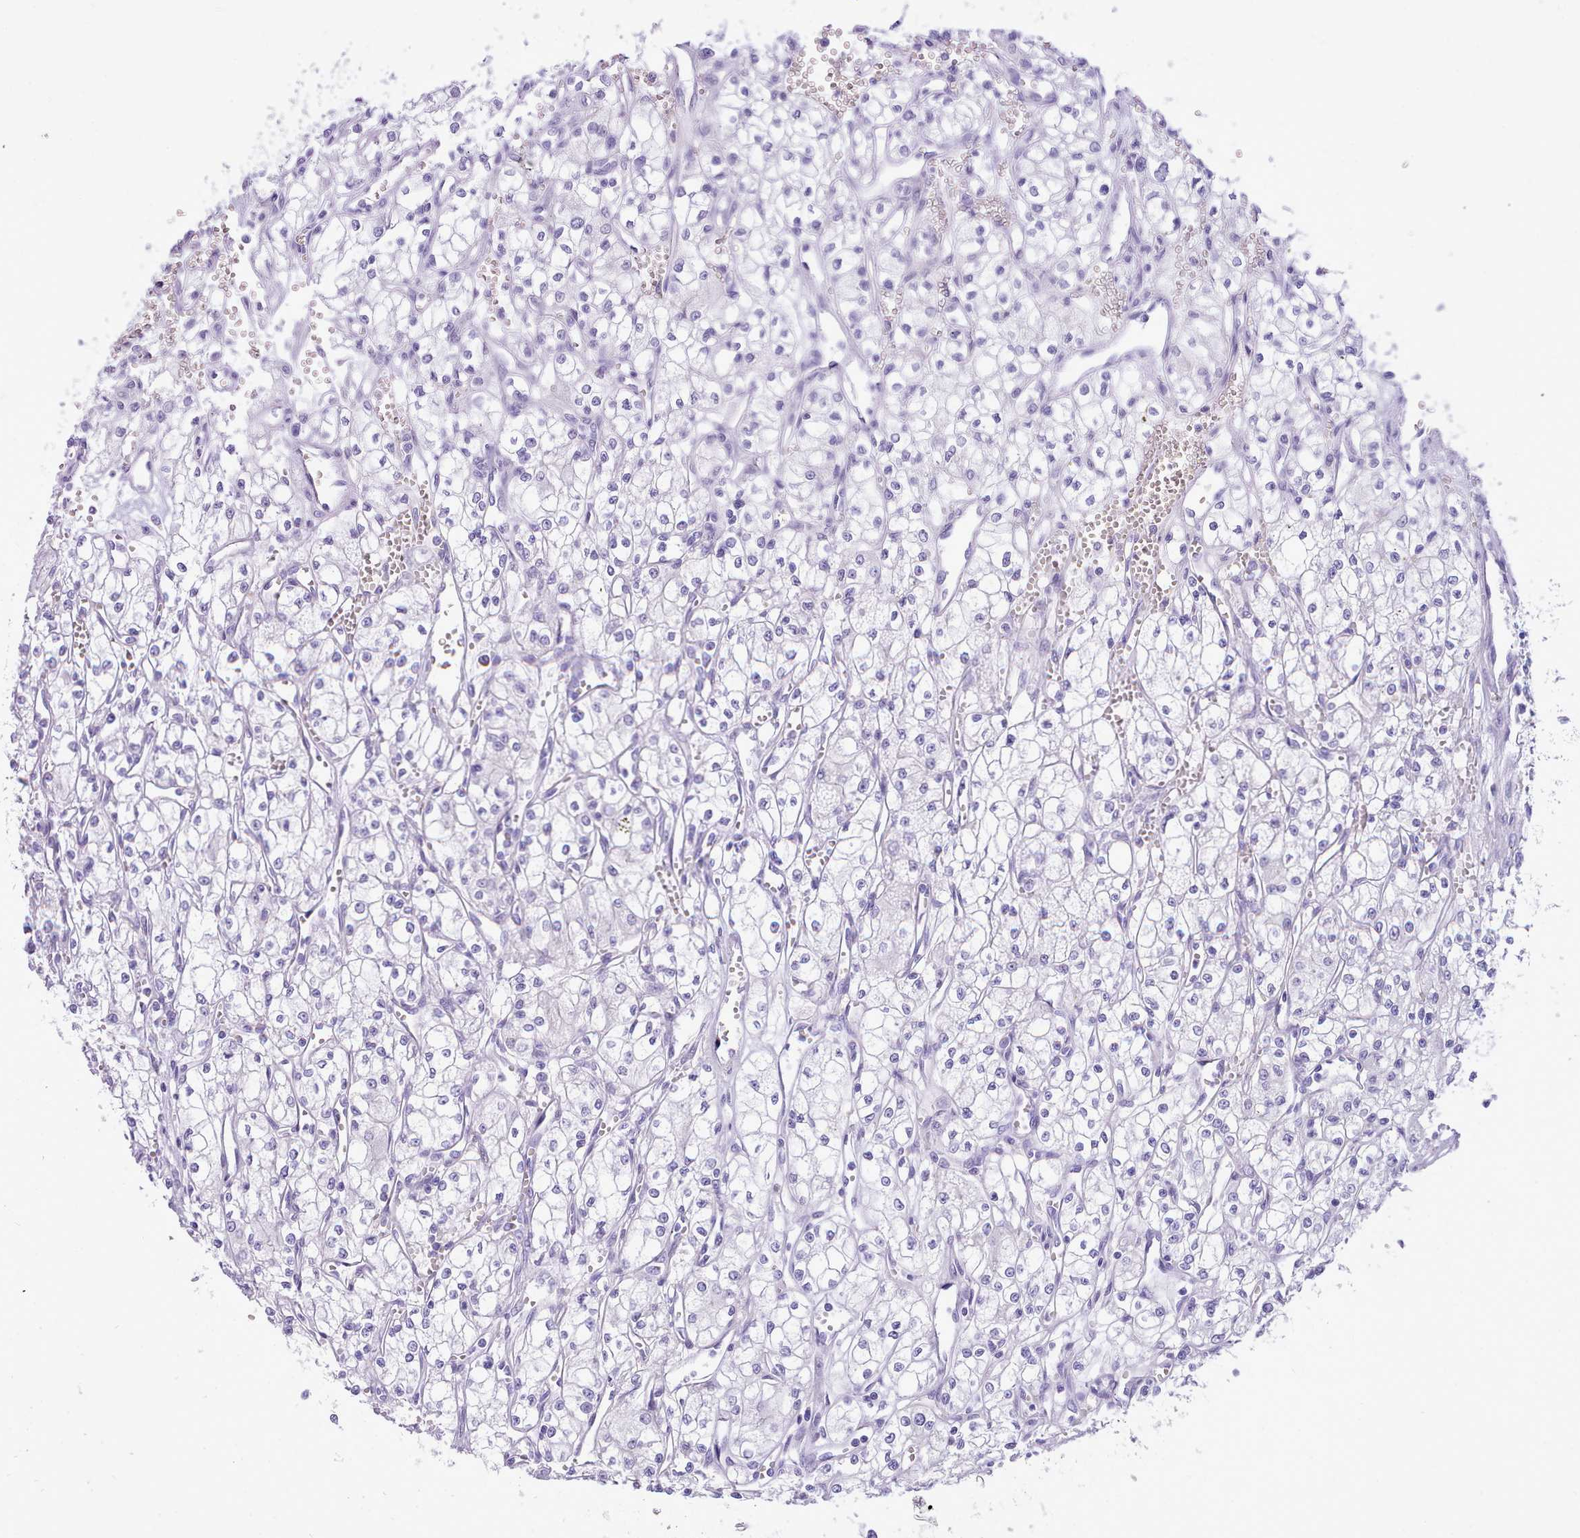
{"staining": {"intensity": "negative", "quantity": "none", "location": "none"}, "tissue": "renal cancer", "cell_type": "Tumor cells", "image_type": "cancer", "snomed": [{"axis": "morphology", "description": "Adenocarcinoma, NOS"}, {"axis": "topography", "description": "Kidney"}], "caption": "There is no significant positivity in tumor cells of renal adenocarcinoma. The staining is performed using DAB brown chromogen with nuclei counter-stained in using hematoxylin.", "gene": "LRRC37A", "patient": {"sex": "male", "age": 59}}